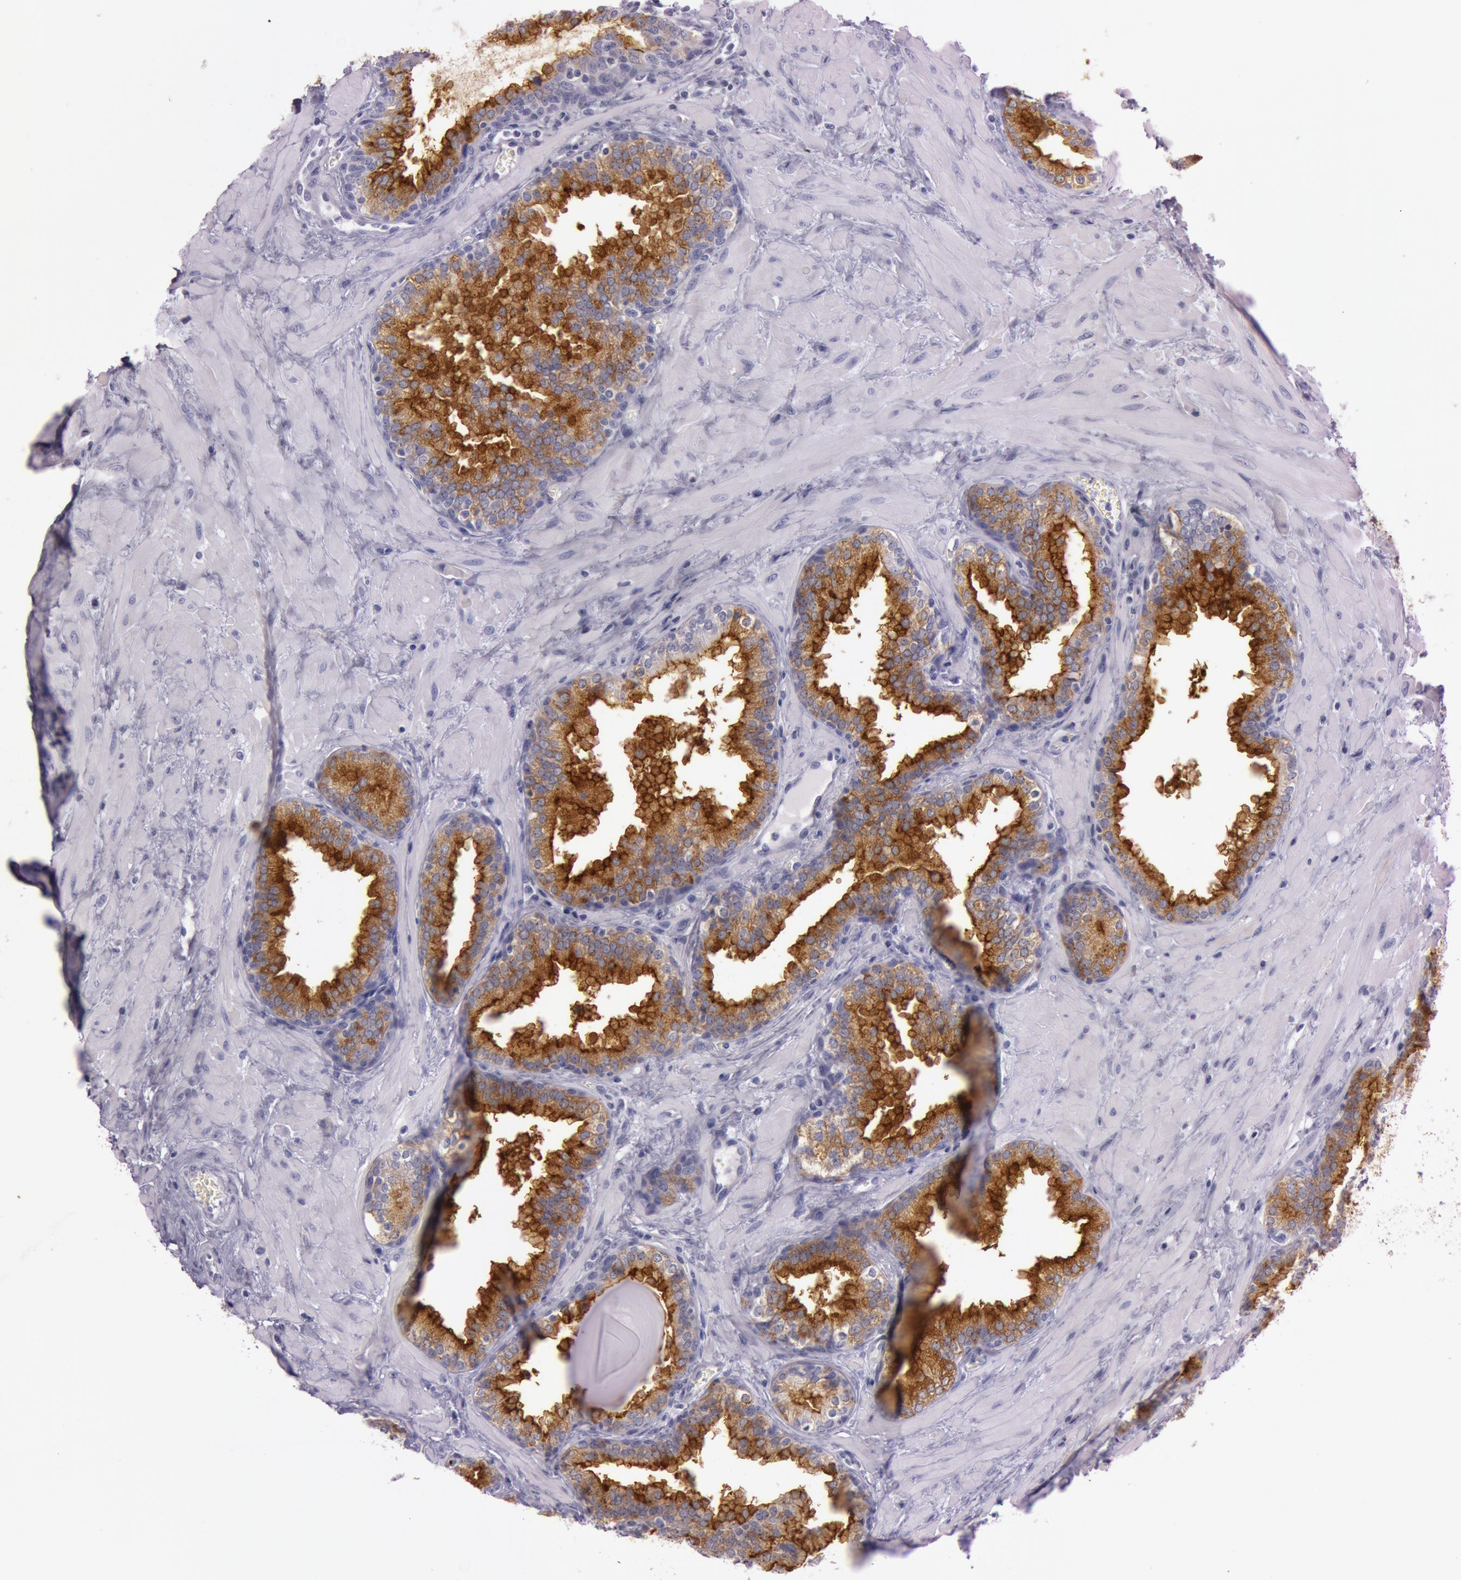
{"staining": {"intensity": "strong", "quantity": ">75%", "location": "cytoplasmic/membranous"}, "tissue": "prostate", "cell_type": "Glandular cells", "image_type": "normal", "snomed": [{"axis": "morphology", "description": "Normal tissue, NOS"}, {"axis": "topography", "description": "Prostate"}], "caption": "Glandular cells display high levels of strong cytoplasmic/membranous expression in about >75% of cells in unremarkable human prostate.", "gene": "FOLH1", "patient": {"sex": "male", "age": 51}}